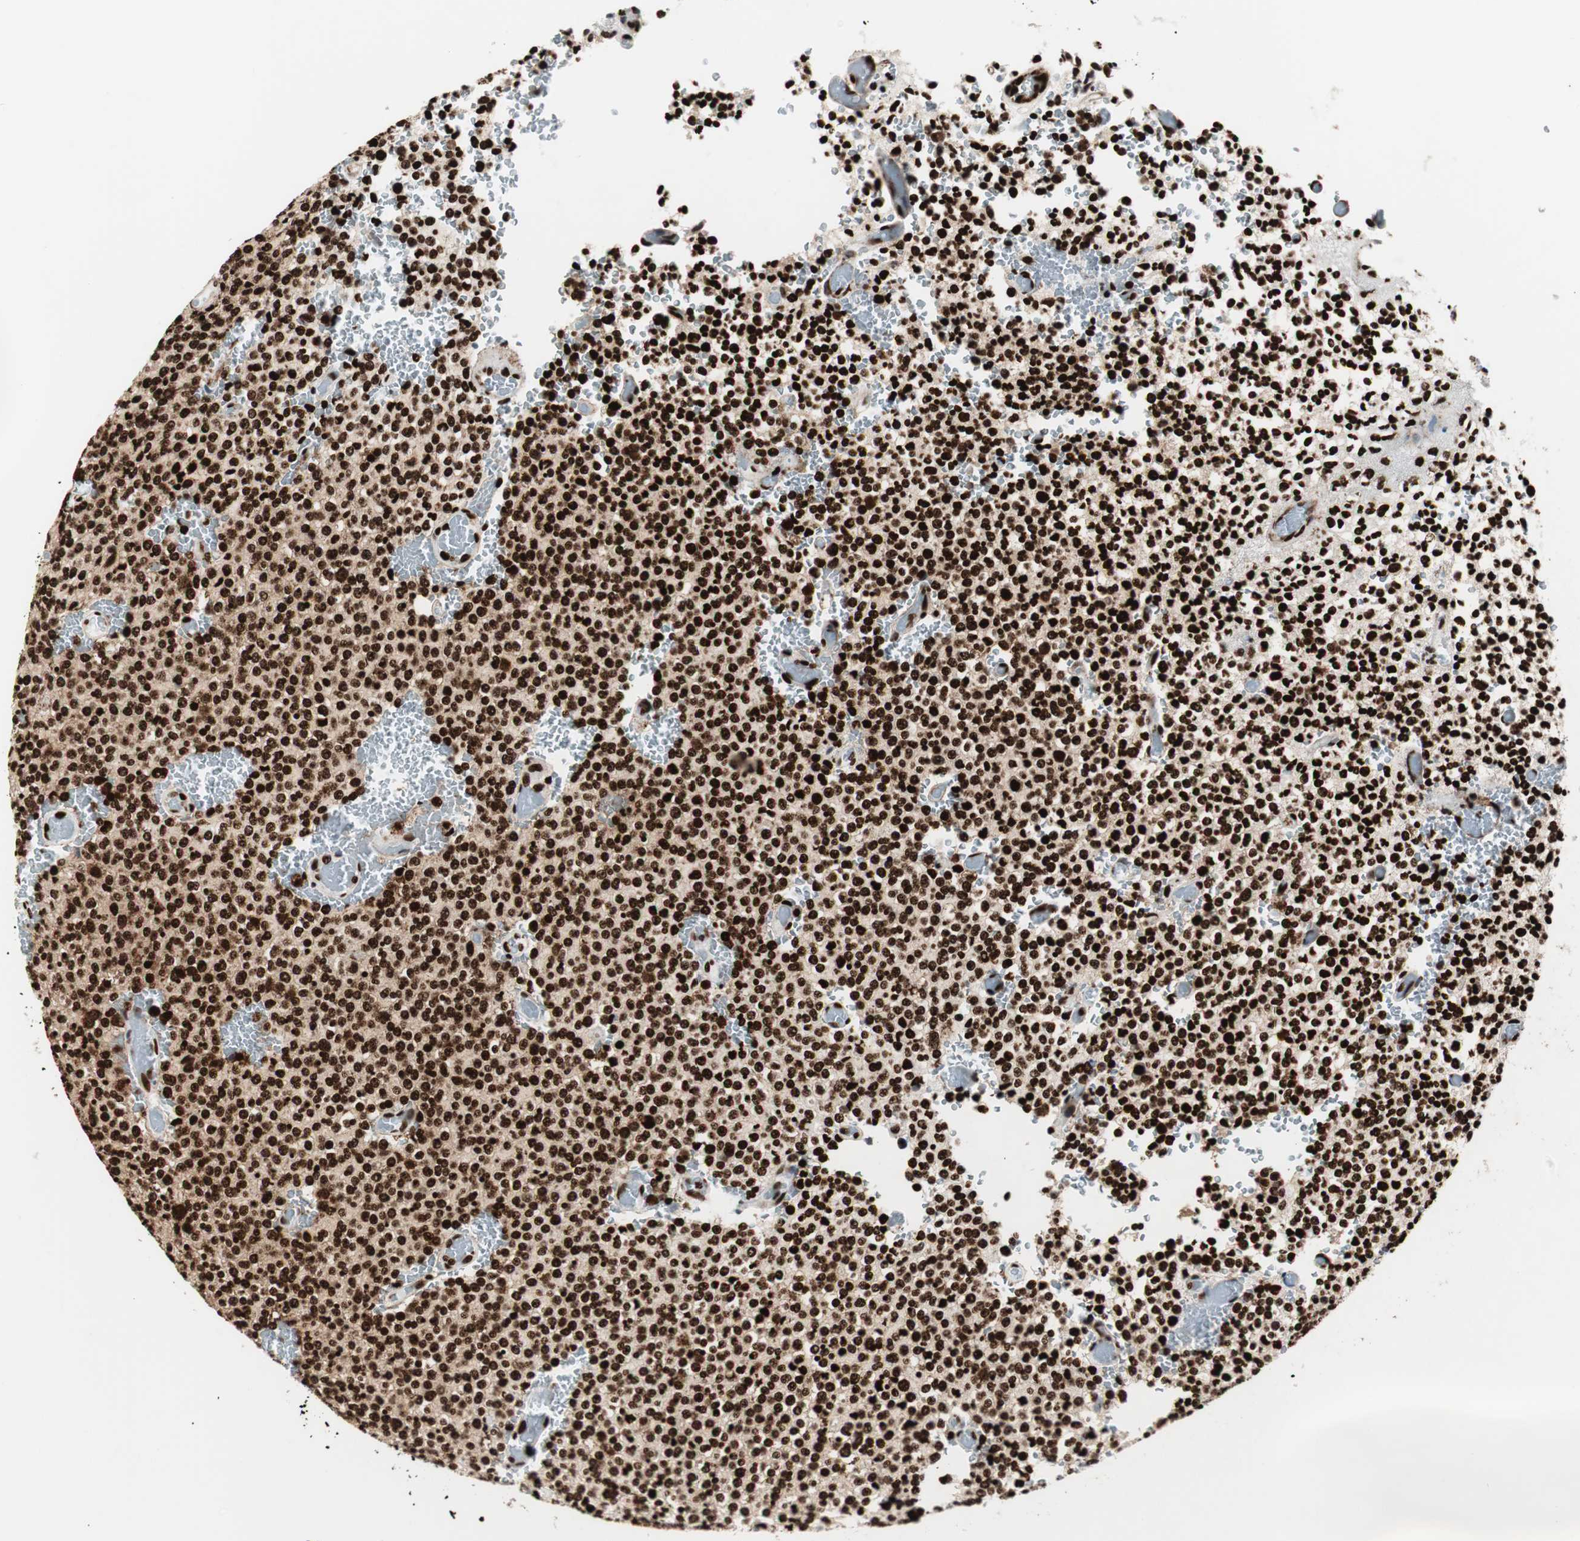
{"staining": {"intensity": "strong", "quantity": ">75%", "location": "nuclear"}, "tissue": "glioma", "cell_type": "Tumor cells", "image_type": "cancer", "snomed": [{"axis": "morphology", "description": "Glioma, malignant, High grade"}, {"axis": "topography", "description": "pancreas cauda"}], "caption": "Malignant high-grade glioma stained with immunohistochemistry (IHC) exhibits strong nuclear positivity in approximately >75% of tumor cells.", "gene": "NCL", "patient": {"sex": "male", "age": 60}}